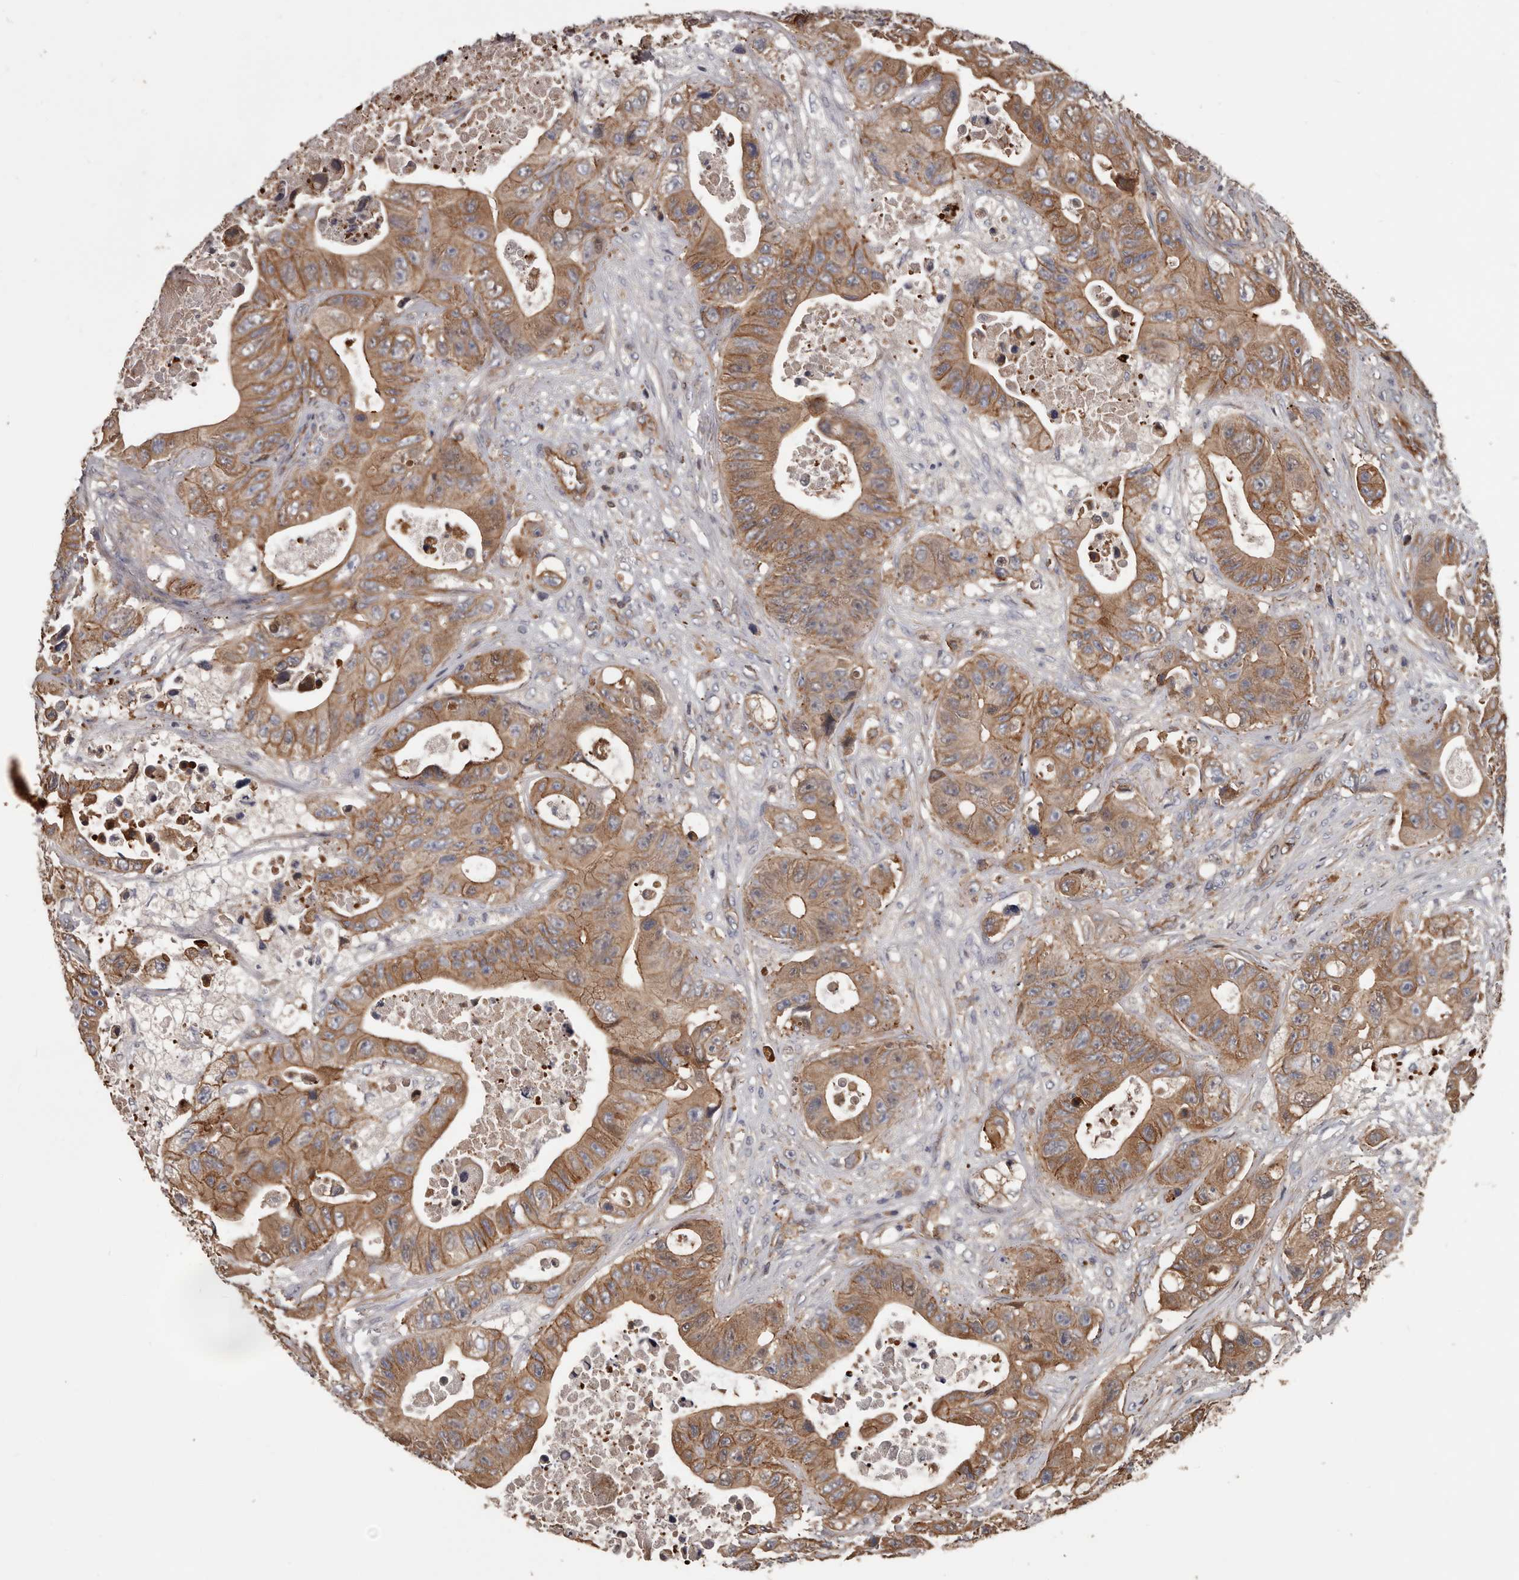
{"staining": {"intensity": "moderate", "quantity": ">75%", "location": "cytoplasmic/membranous"}, "tissue": "colorectal cancer", "cell_type": "Tumor cells", "image_type": "cancer", "snomed": [{"axis": "morphology", "description": "Adenocarcinoma, NOS"}, {"axis": "topography", "description": "Colon"}], "caption": "IHC of human colorectal cancer (adenocarcinoma) reveals medium levels of moderate cytoplasmic/membranous expression in approximately >75% of tumor cells.", "gene": "PNRC2", "patient": {"sex": "female", "age": 46}}